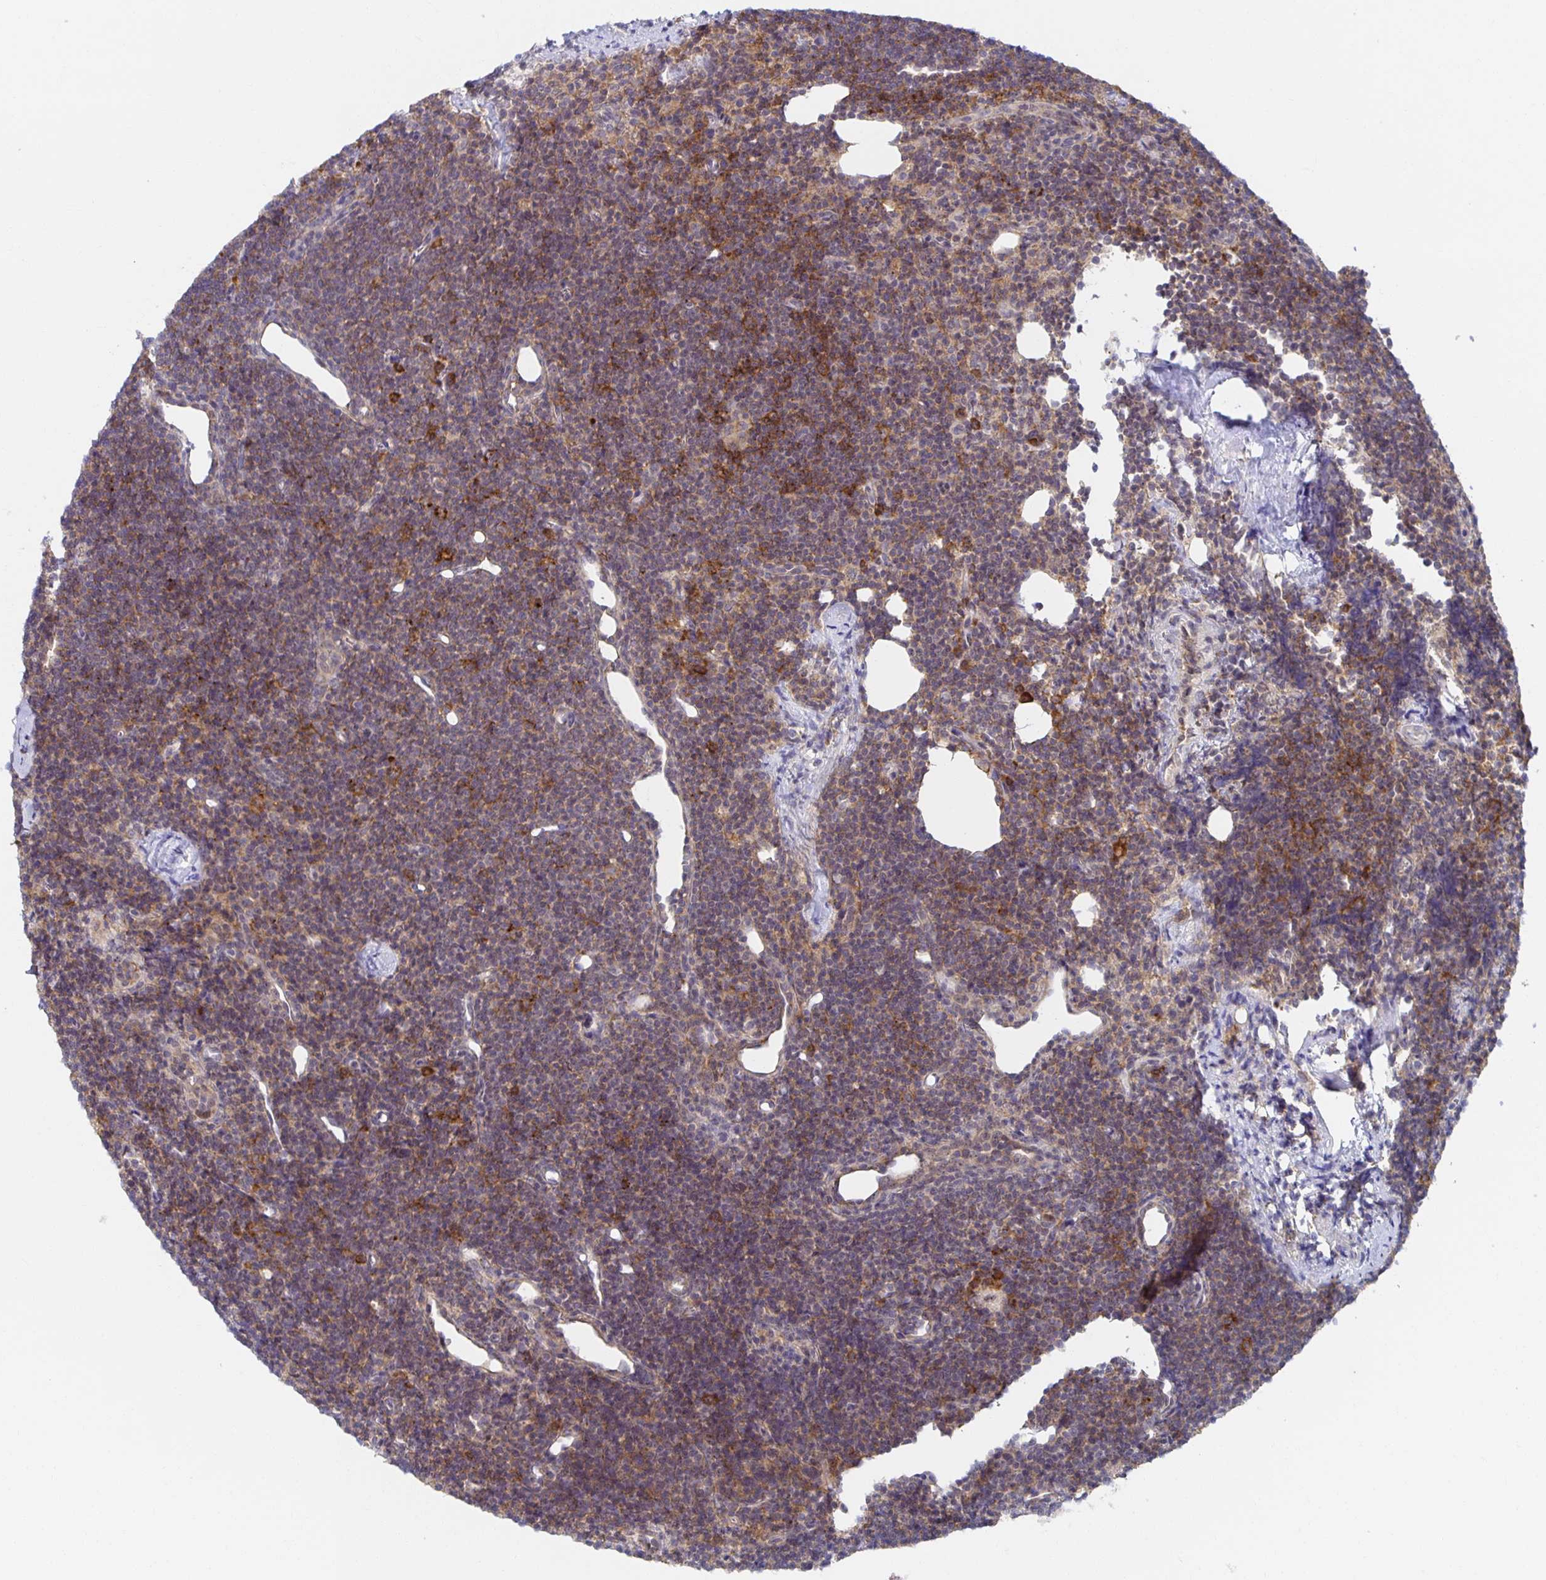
{"staining": {"intensity": "weak", "quantity": "25%-75%", "location": "cytoplasmic/membranous"}, "tissue": "lymphoma", "cell_type": "Tumor cells", "image_type": "cancer", "snomed": [{"axis": "morphology", "description": "Malignant lymphoma, non-Hodgkin's type, Low grade"}, {"axis": "topography", "description": "Lymph node"}], "caption": "Tumor cells reveal weak cytoplasmic/membranous positivity in approximately 25%-75% of cells in lymphoma. The staining was performed using DAB (3,3'-diaminobenzidine) to visualize the protein expression in brown, while the nuclei were stained in blue with hematoxylin (Magnification: 20x).", "gene": "BAD", "patient": {"sex": "female", "age": 73}}